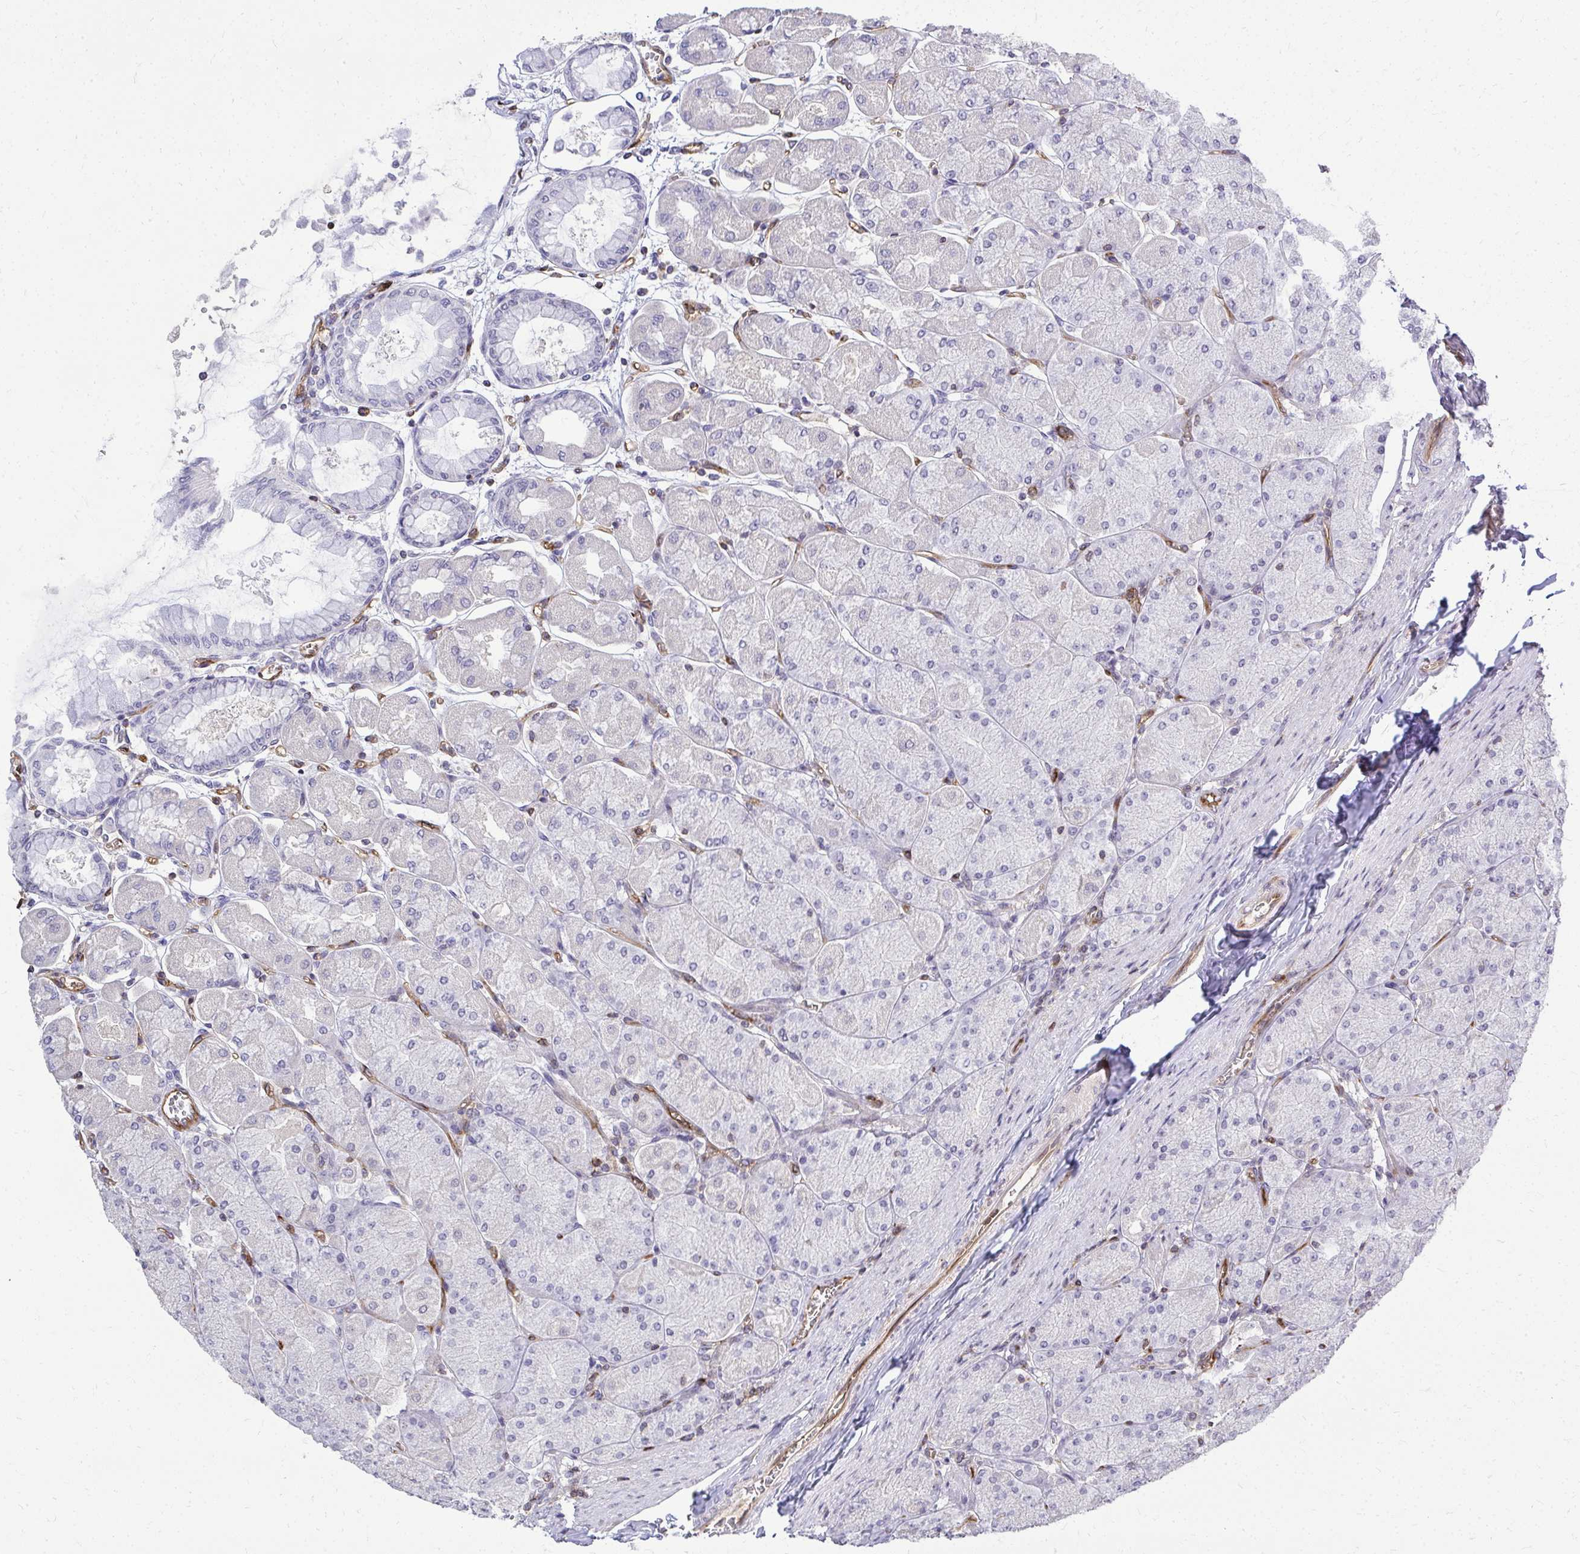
{"staining": {"intensity": "negative", "quantity": "none", "location": "none"}, "tissue": "stomach", "cell_type": "Glandular cells", "image_type": "normal", "snomed": [{"axis": "morphology", "description": "Normal tissue, NOS"}, {"axis": "topography", "description": "Stomach, upper"}], "caption": "Micrograph shows no protein expression in glandular cells of unremarkable stomach. Nuclei are stained in blue.", "gene": "FOXN3", "patient": {"sex": "female", "age": 56}}